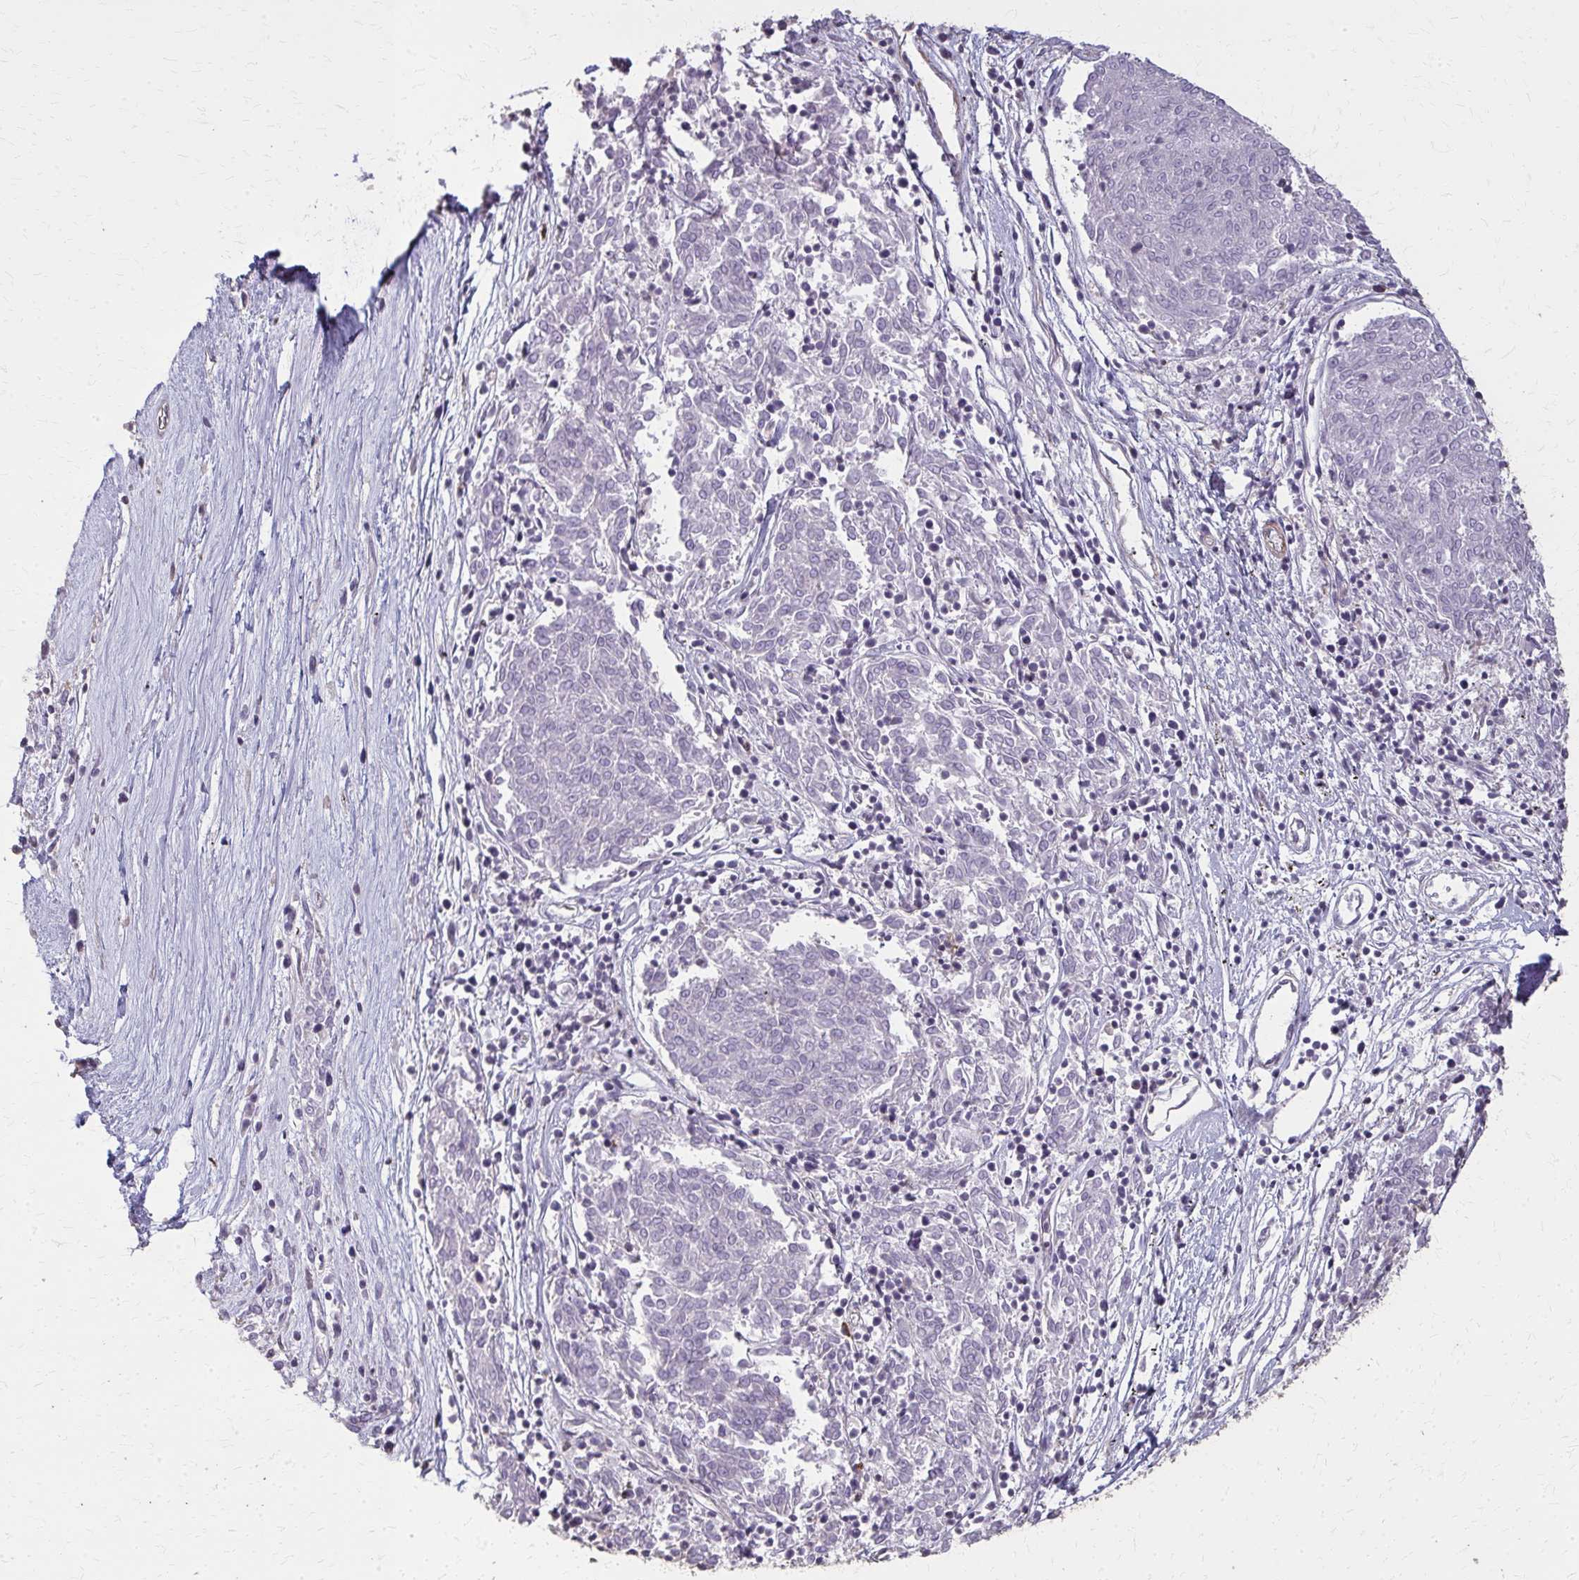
{"staining": {"intensity": "negative", "quantity": "none", "location": "none"}, "tissue": "melanoma", "cell_type": "Tumor cells", "image_type": "cancer", "snomed": [{"axis": "morphology", "description": "Malignant melanoma, NOS"}, {"axis": "topography", "description": "Skin"}], "caption": "Histopathology image shows no protein staining in tumor cells of malignant melanoma tissue. (IHC, brightfield microscopy, high magnification).", "gene": "TENM4", "patient": {"sex": "female", "age": 72}}